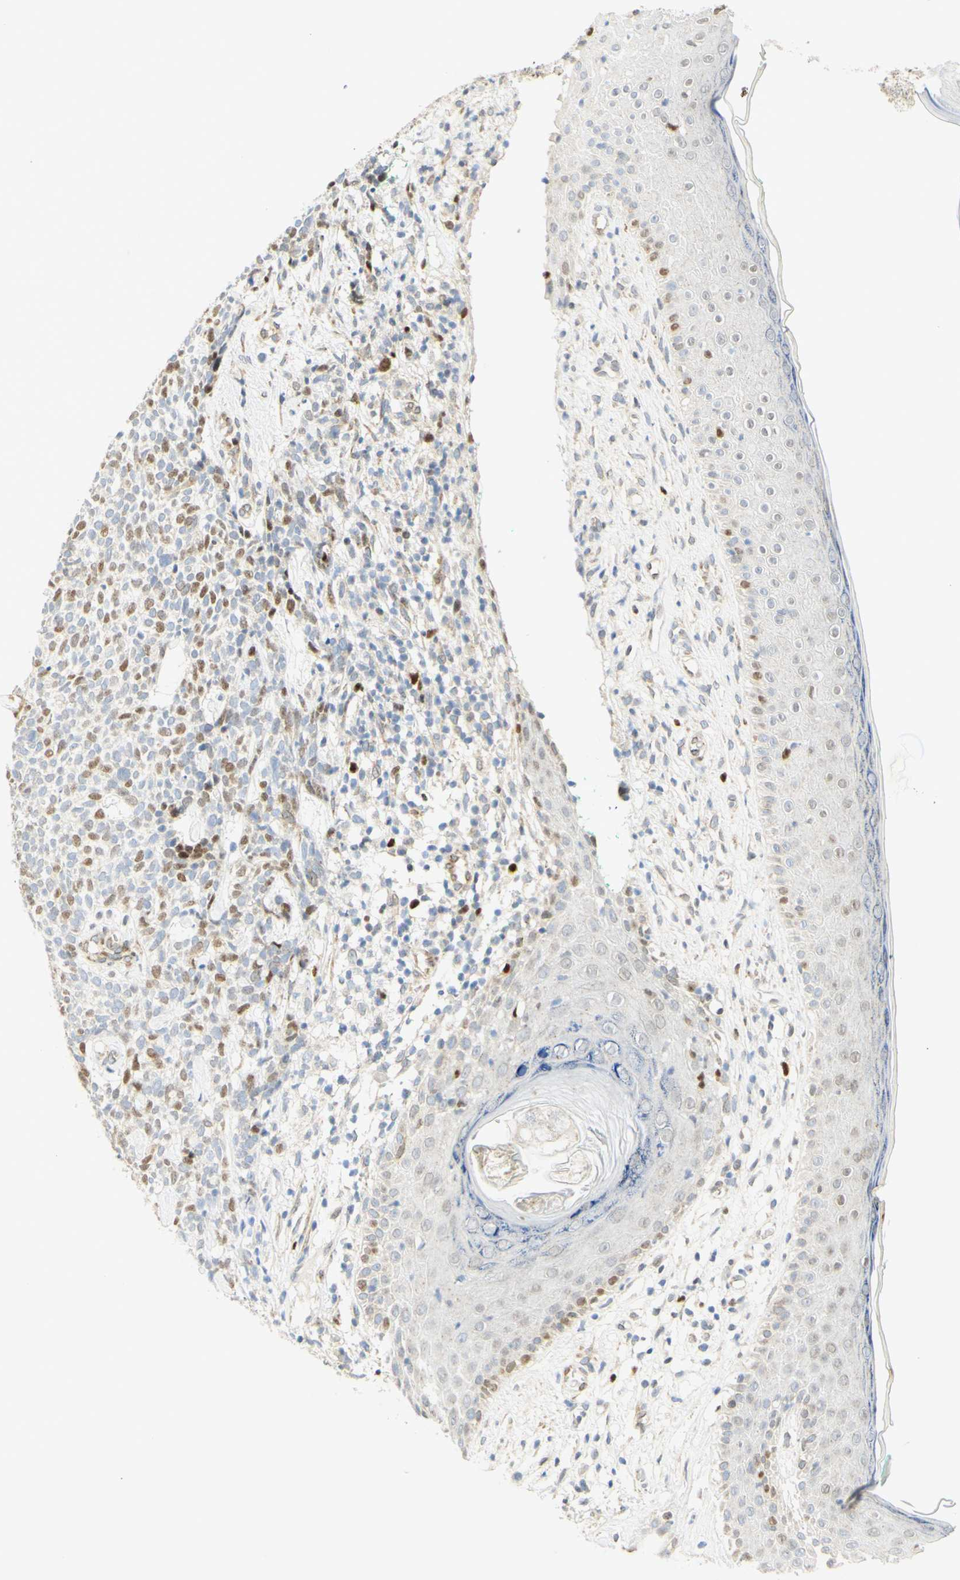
{"staining": {"intensity": "moderate", "quantity": "25%-75%", "location": "nuclear"}, "tissue": "skin cancer", "cell_type": "Tumor cells", "image_type": "cancer", "snomed": [{"axis": "morphology", "description": "Basal cell carcinoma"}, {"axis": "topography", "description": "Skin"}], "caption": "Immunohistochemistry (IHC) histopathology image of neoplastic tissue: basal cell carcinoma (skin) stained using IHC exhibits medium levels of moderate protein expression localized specifically in the nuclear of tumor cells, appearing as a nuclear brown color.", "gene": "E2F1", "patient": {"sex": "female", "age": 84}}